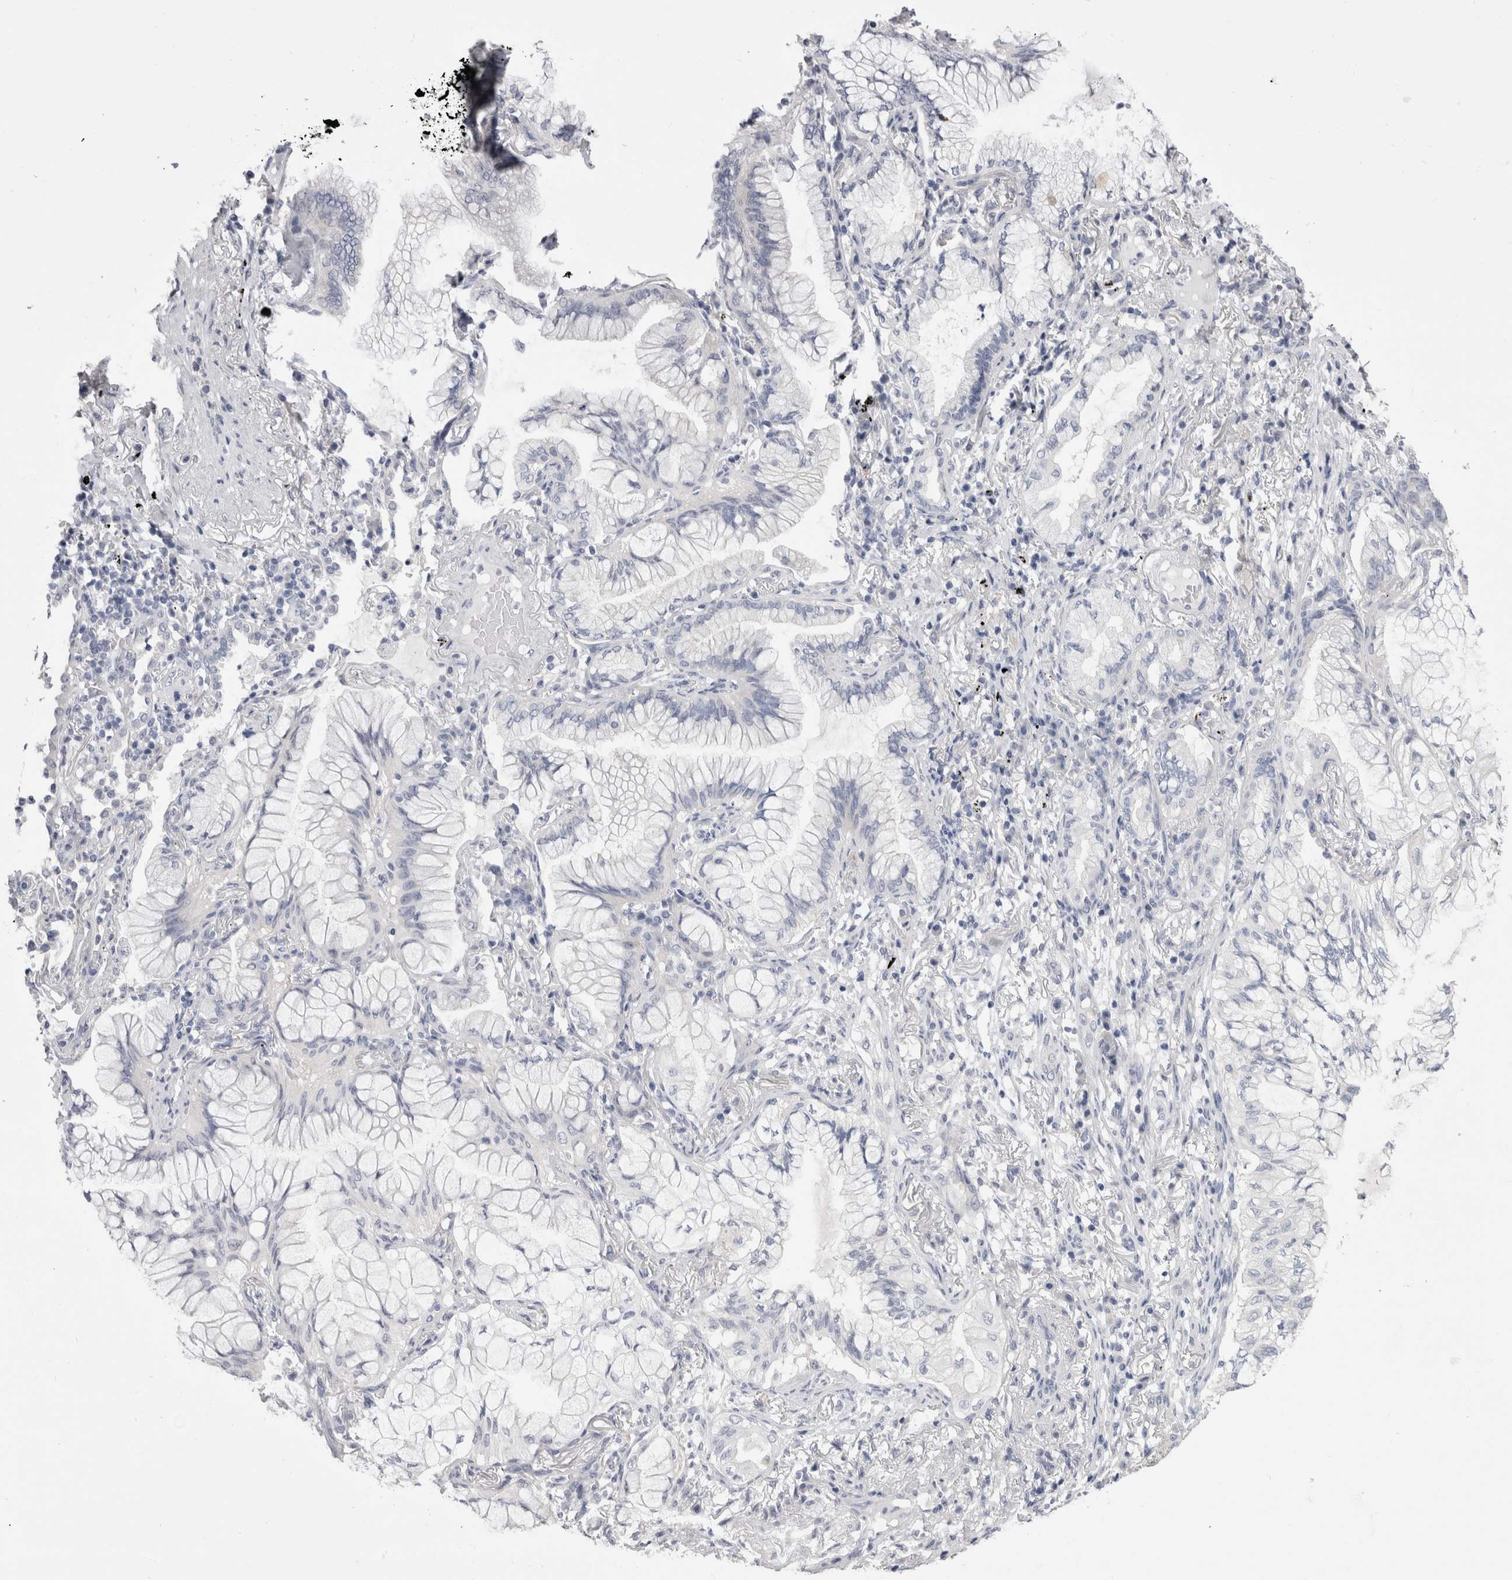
{"staining": {"intensity": "negative", "quantity": "none", "location": "none"}, "tissue": "lung cancer", "cell_type": "Tumor cells", "image_type": "cancer", "snomed": [{"axis": "morphology", "description": "Adenocarcinoma, NOS"}, {"axis": "topography", "description": "Lung"}], "caption": "A micrograph of lung cancer (adenocarcinoma) stained for a protein exhibits no brown staining in tumor cells.", "gene": "PWP2", "patient": {"sex": "female", "age": 70}}